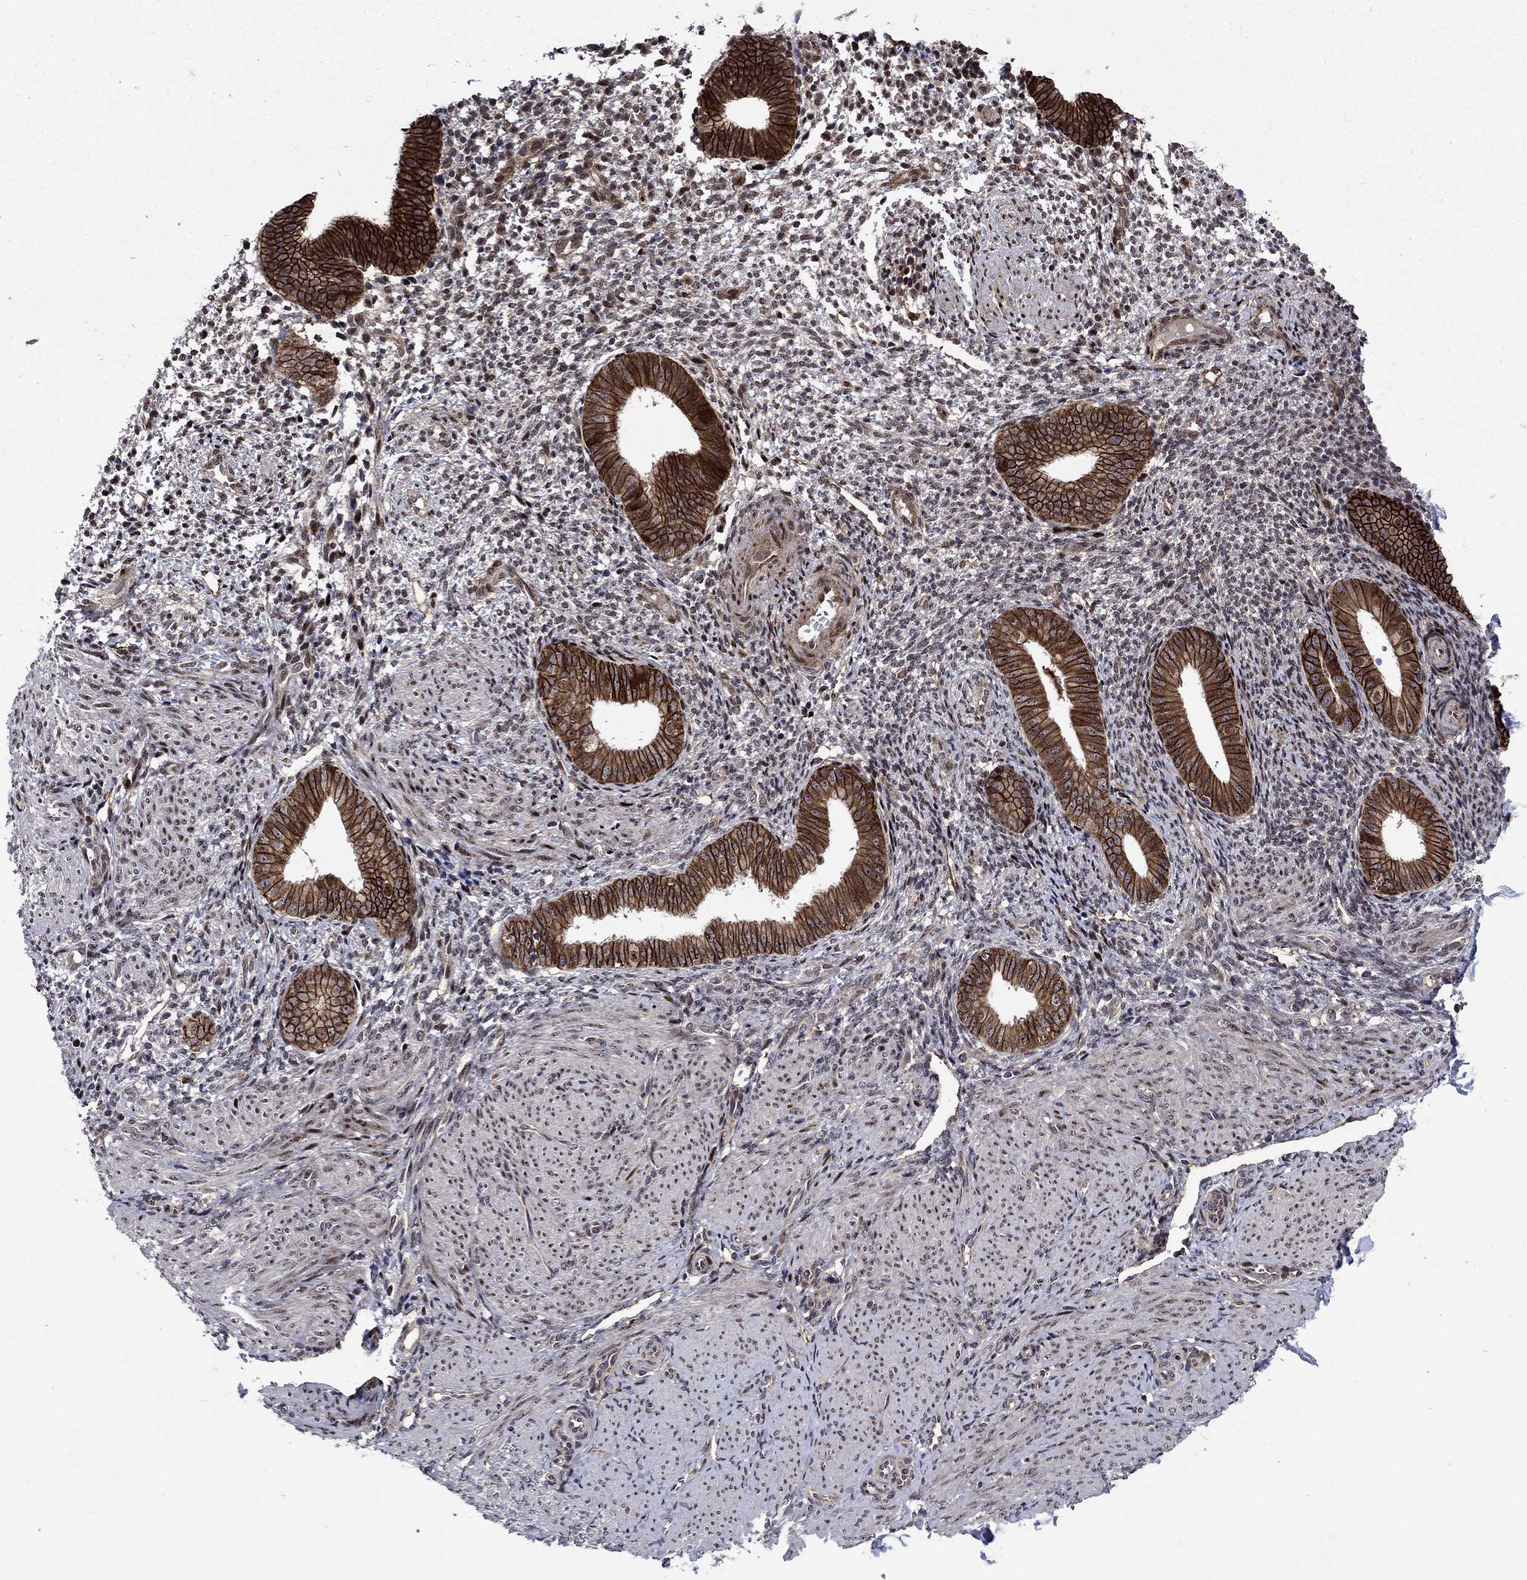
{"staining": {"intensity": "moderate", "quantity": "<25%", "location": "nuclear"}, "tissue": "endometrium", "cell_type": "Cells in endometrial stroma", "image_type": "normal", "snomed": [{"axis": "morphology", "description": "Normal tissue, NOS"}, {"axis": "topography", "description": "Endometrium"}], "caption": "IHC of unremarkable endometrium shows low levels of moderate nuclear expression in approximately <25% of cells in endometrial stroma. (DAB (3,3'-diaminobenzidine) = brown stain, brightfield microscopy at high magnification).", "gene": "AGTPBP1", "patient": {"sex": "female", "age": 47}}